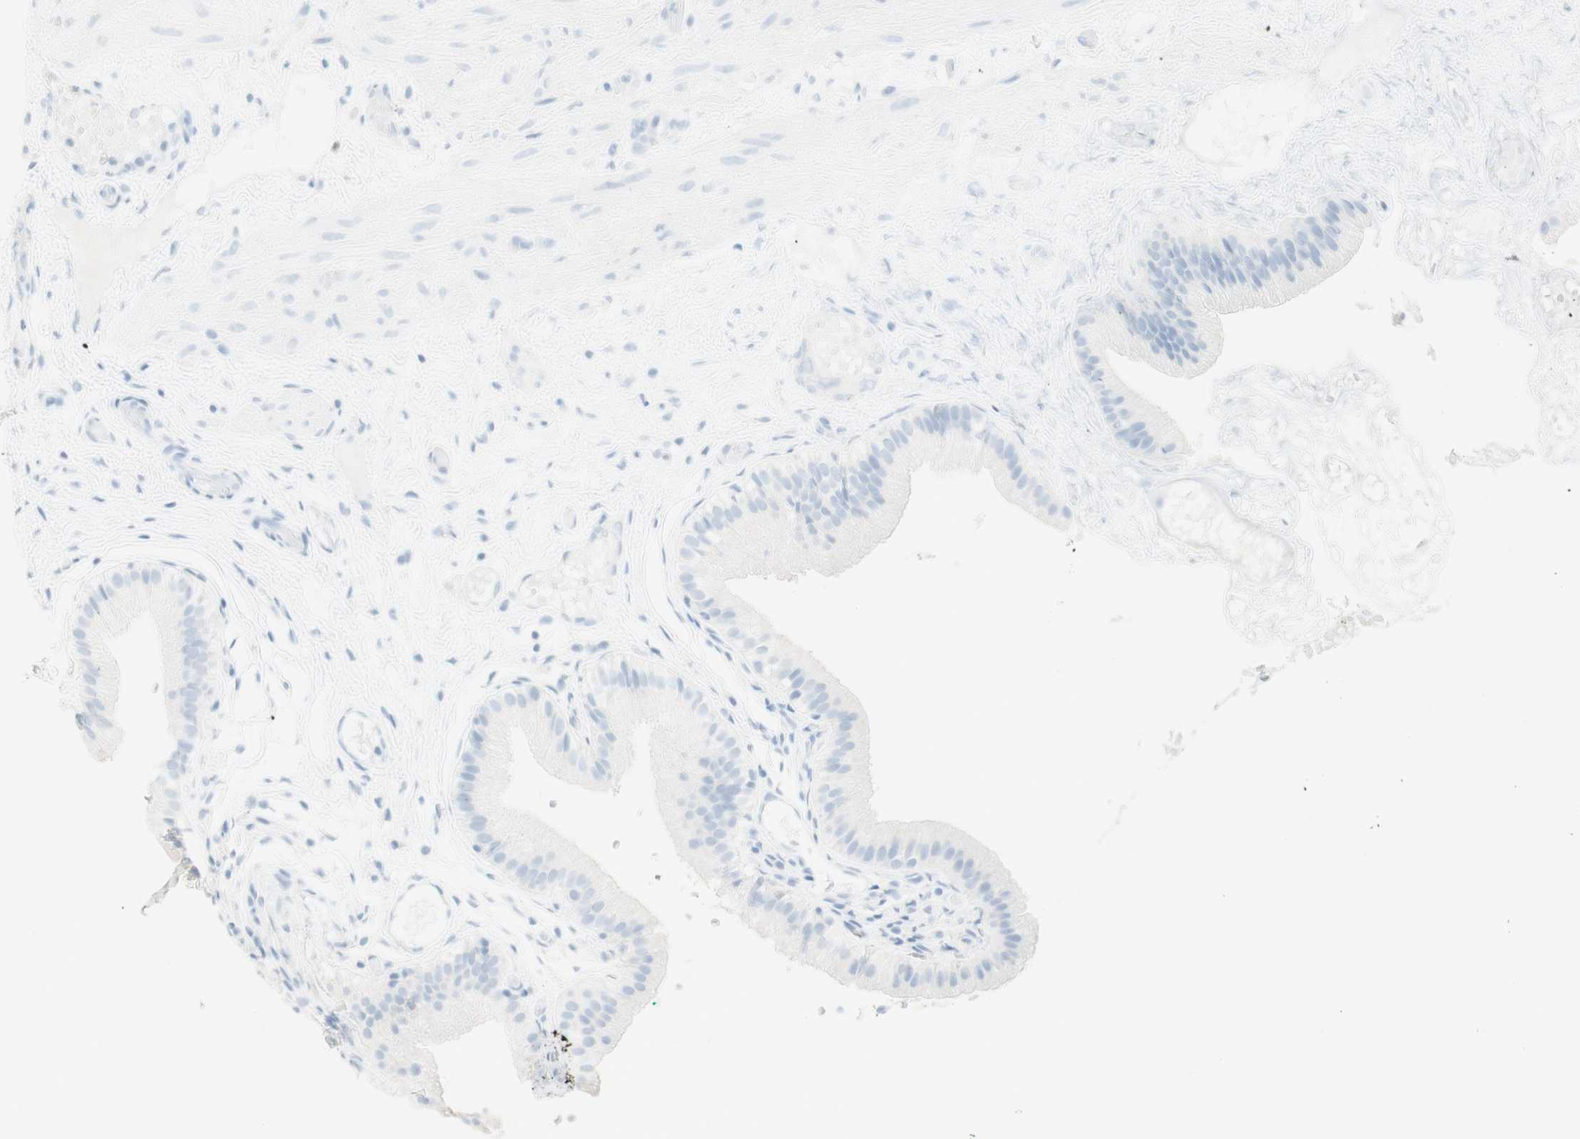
{"staining": {"intensity": "negative", "quantity": "none", "location": "none"}, "tissue": "gallbladder", "cell_type": "Glandular cells", "image_type": "normal", "snomed": [{"axis": "morphology", "description": "Normal tissue, NOS"}, {"axis": "topography", "description": "Gallbladder"}], "caption": "Protein analysis of benign gallbladder displays no significant expression in glandular cells.", "gene": "NAPSA", "patient": {"sex": "female", "age": 26}}